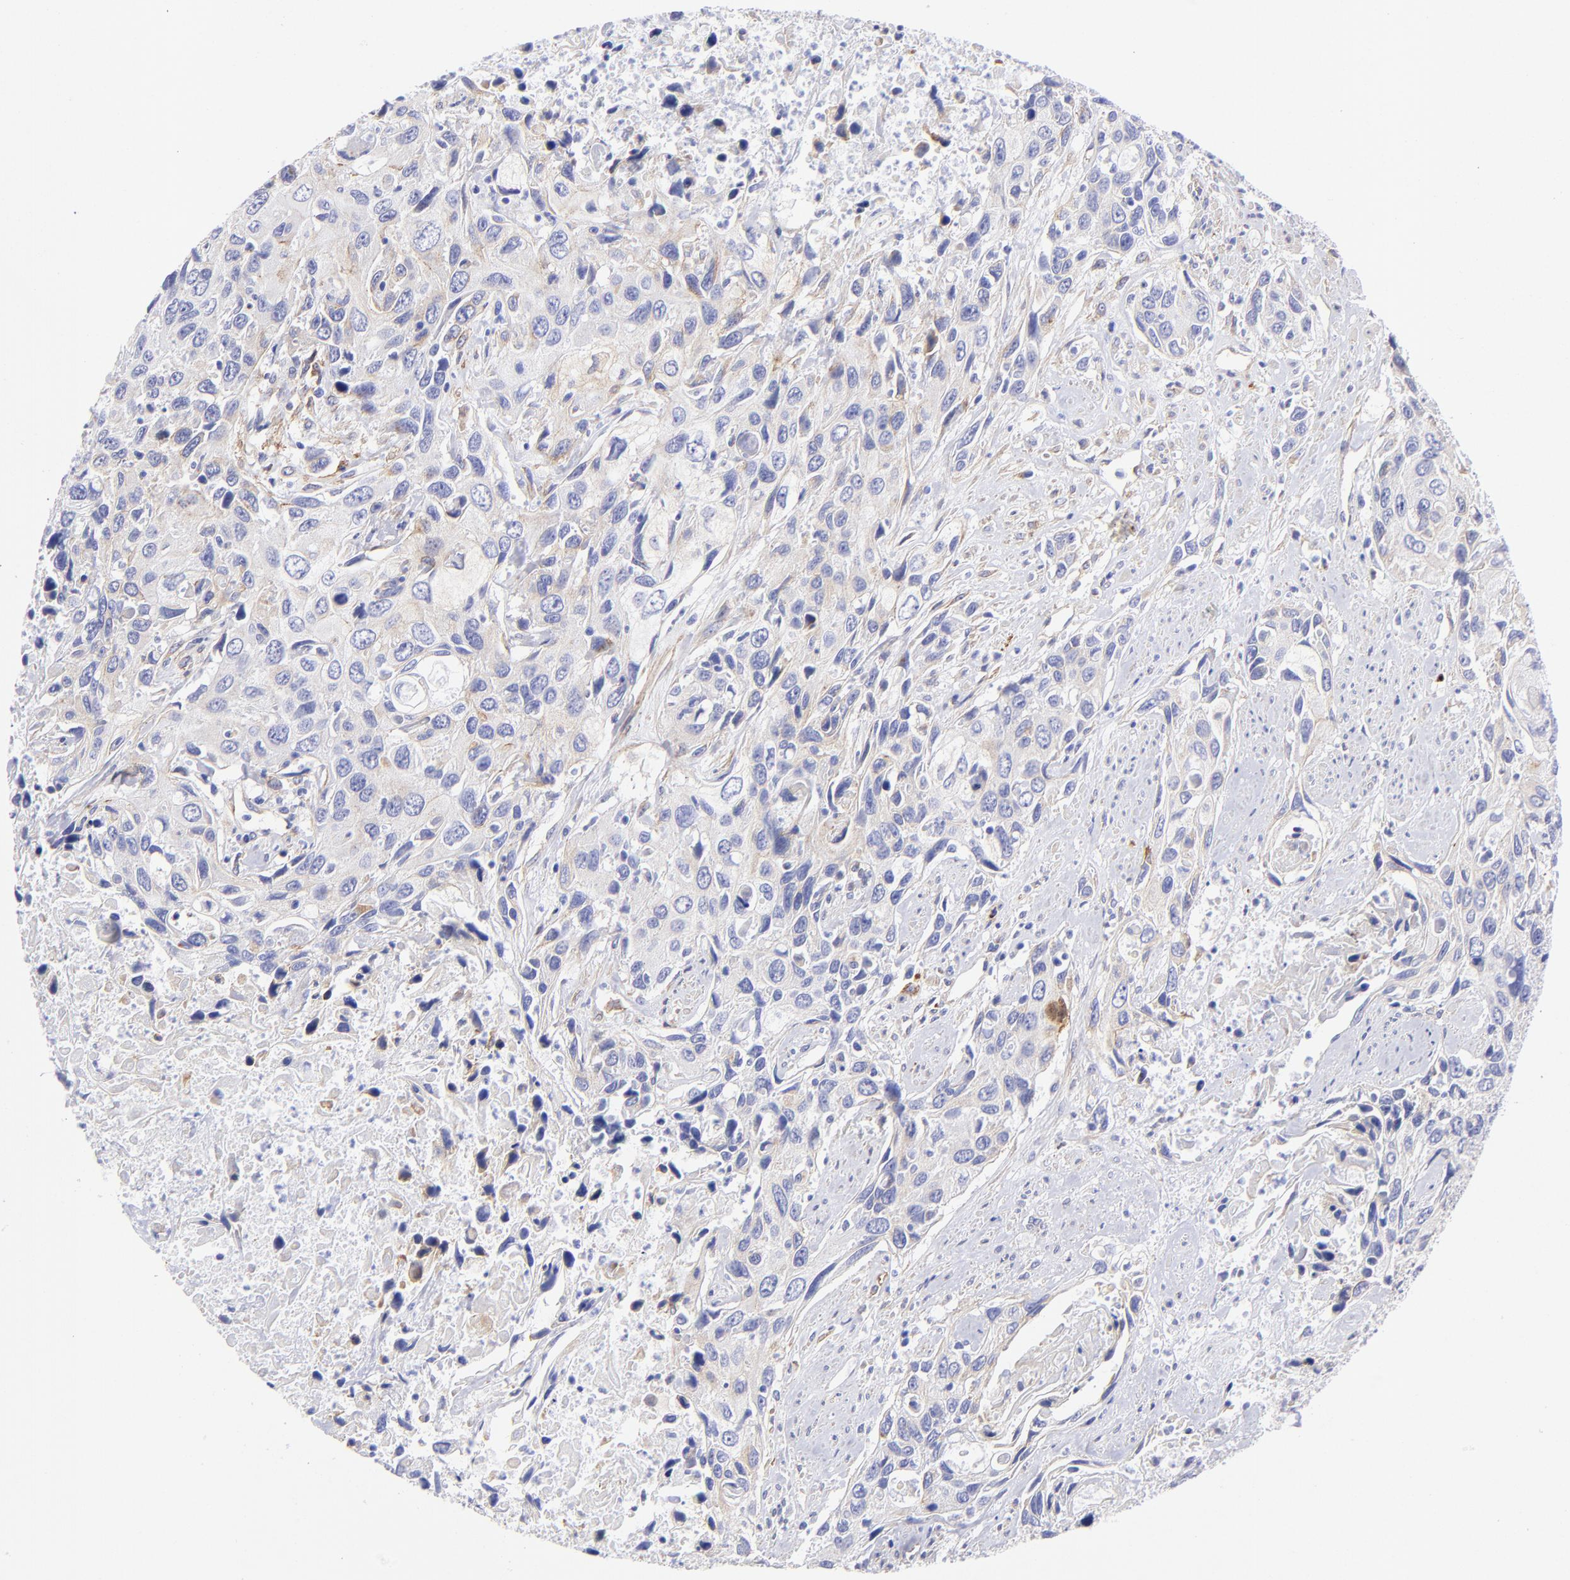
{"staining": {"intensity": "weak", "quantity": "<25%", "location": "cytoplasmic/membranous"}, "tissue": "urothelial cancer", "cell_type": "Tumor cells", "image_type": "cancer", "snomed": [{"axis": "morphology", "description": "Urothelial carcinoma, High grade"}, {"axis": "topography", "description": "Urinary bladder"}], "caption": "Immunohistochemistry micrograph of human urothelial carcinoma (high-grade) stained for a protein (brown), which reveals no positivity in tumor cells.", "gene": "PPFIBP1", "patient": {"sex": "male", "age": 71}}